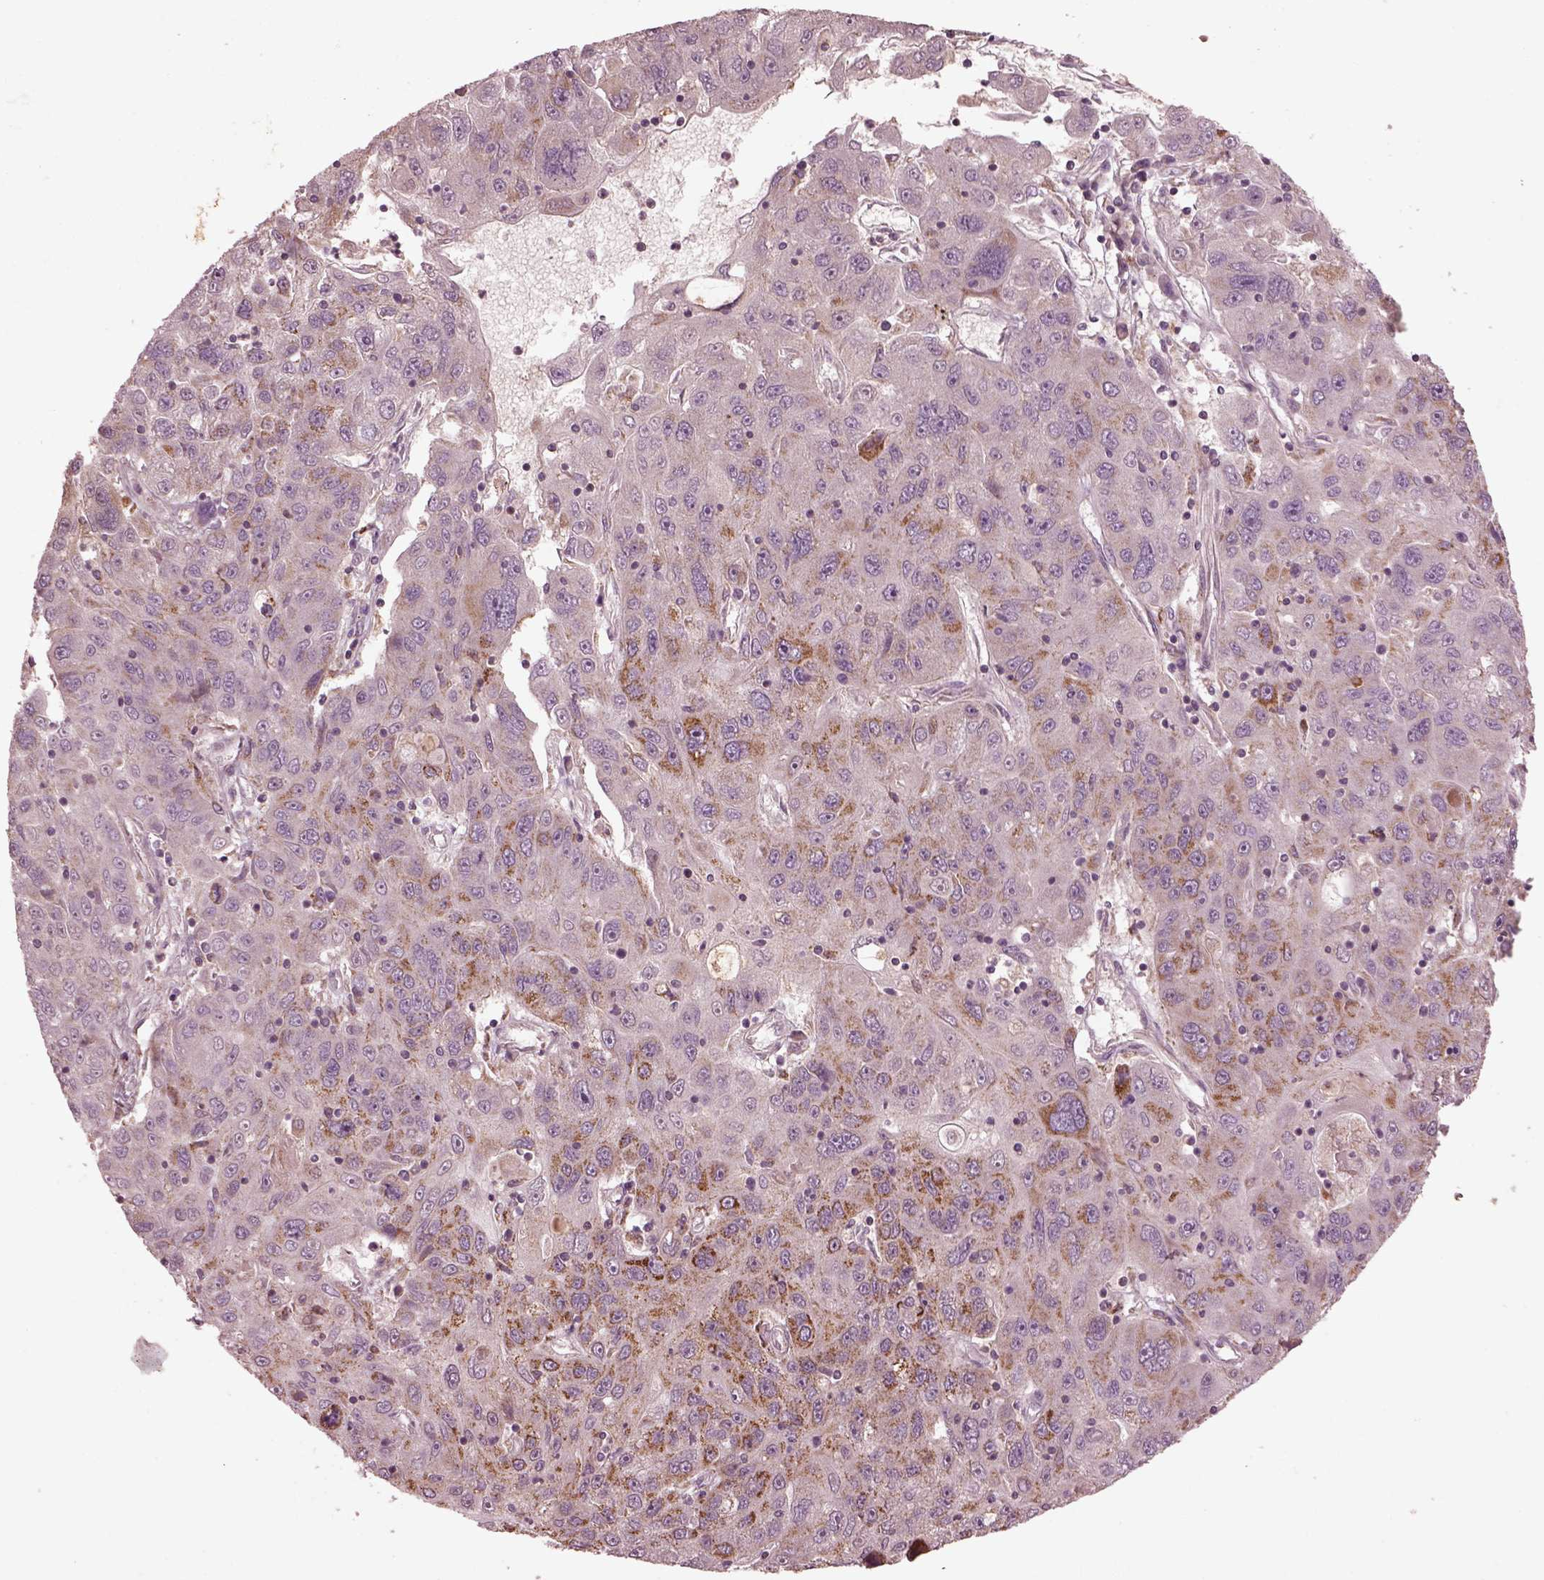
{"staining": {"intensity": "moderate", "quantity": "<25%", "location": "cytoplasmic/membranous"}, "tissue": "stomach cancer", "cell_type": "Tumor cells", "image_type": "cancer", "snomed": [{"axis": "morphology", "description": "Adenocarcinoma, NOS"}, {"axis": "topography", "description": "Stomach"}], "caption": "Adenocarcinoma (stomach) stained for a protein exhibits moderate cytoplasmic/membranous positivity in tumor cells.", "gene": "TMEM254", "patient": {"sex": "male", "age": 56}}